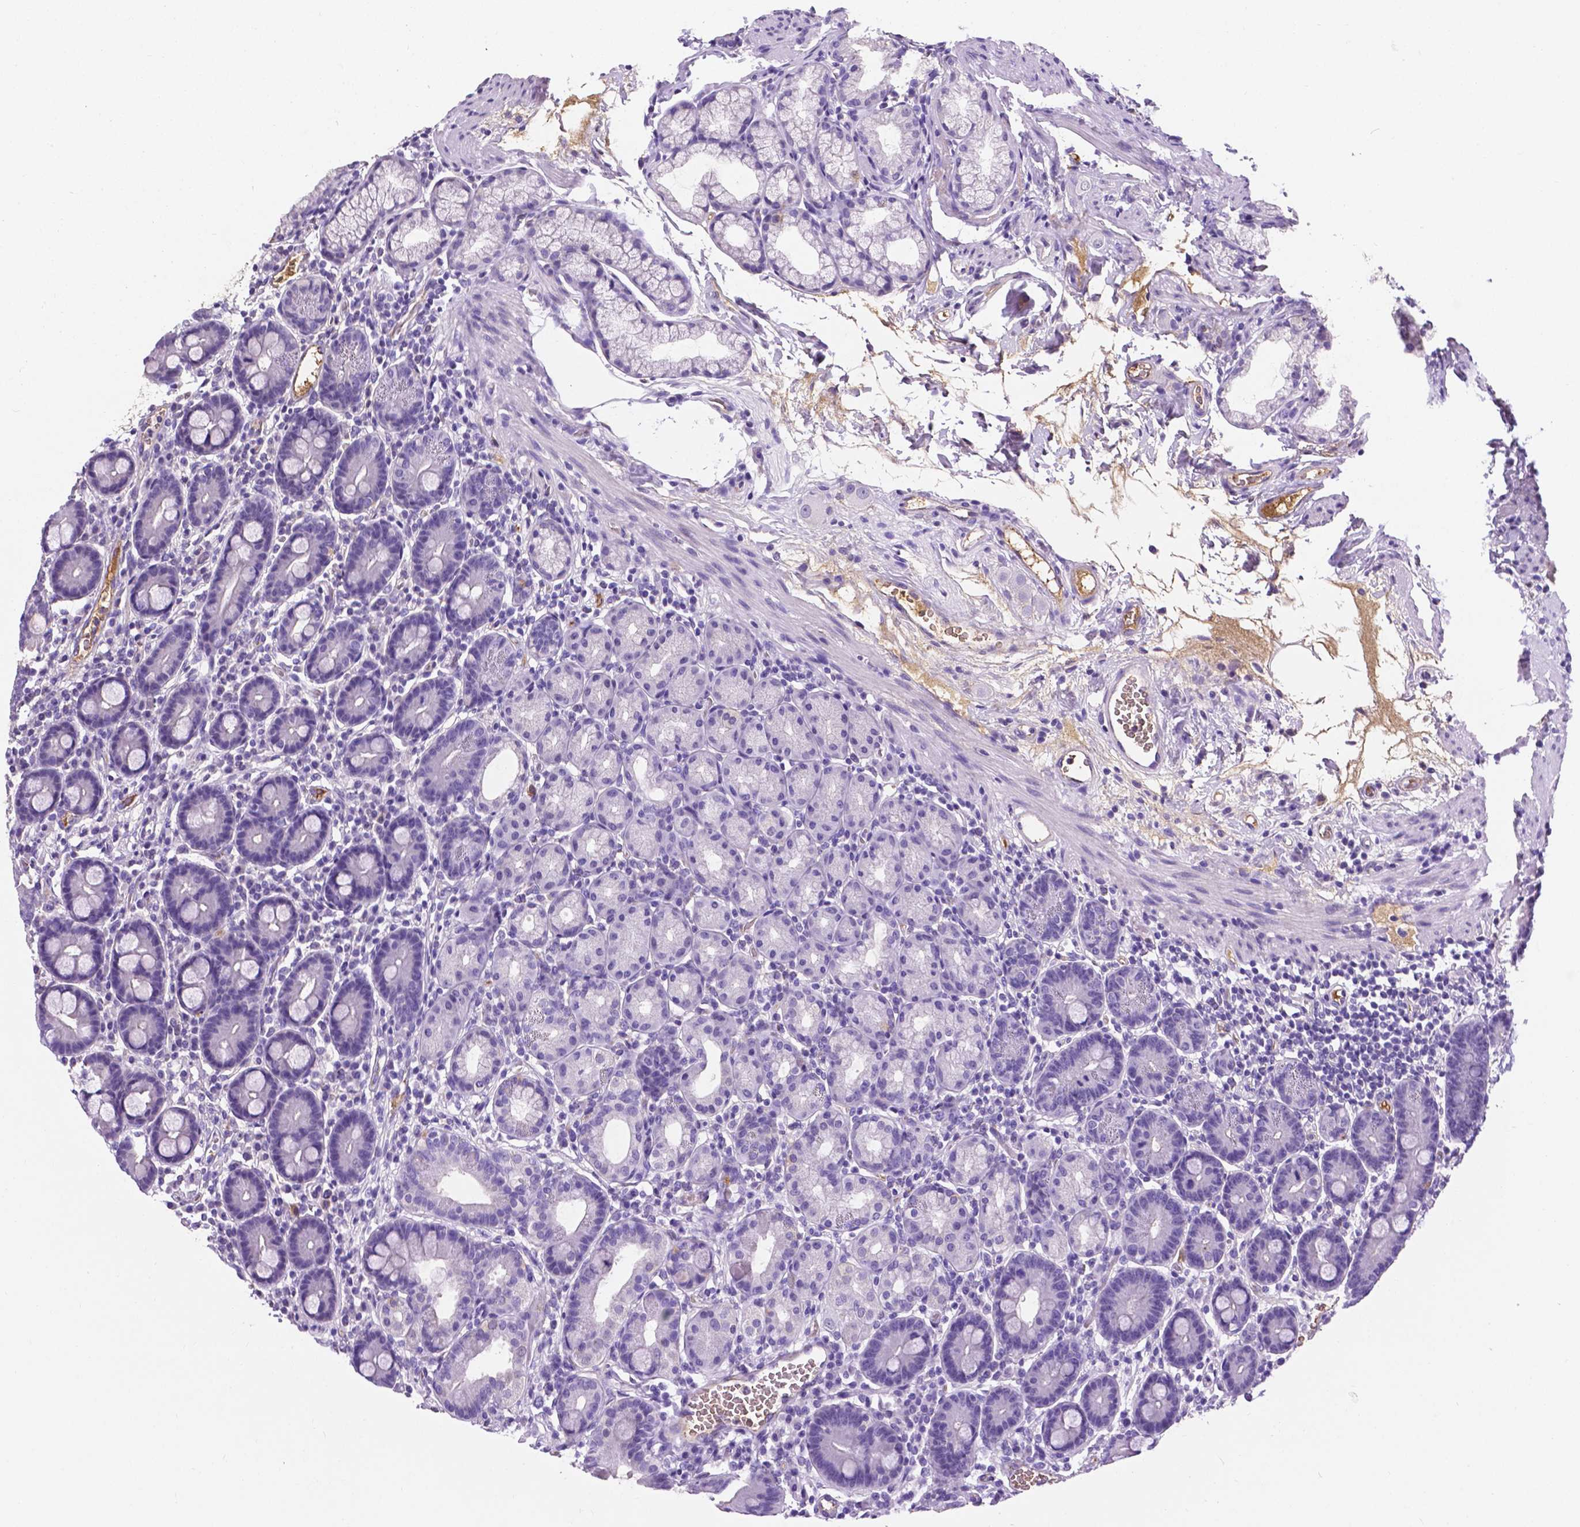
{"staining": {"intensity": "negative", "quantity": "none", "location": "none"}, "tissue": "duodenum", "cell_type": "Glandular cells", "image_type": "normal", "snomed": [{"axis": "morphology", "description": "Normal tissue, NOS"}, {"axis": "topography", "description": "Pancreas"}, {"axis": "topography", "description": "Duodenum"}], "caption": "High power microscopy image of an IHC image of unremarkable duodenum, revealing no significant staining in glandular cells. (Stains: DAB immunohistochemistry with hematoxylin counter stain, Microscopy: brightfield microscopy at high magnification).", "gene": "APOE", "patient": {"sex": "male", "age": 59}}